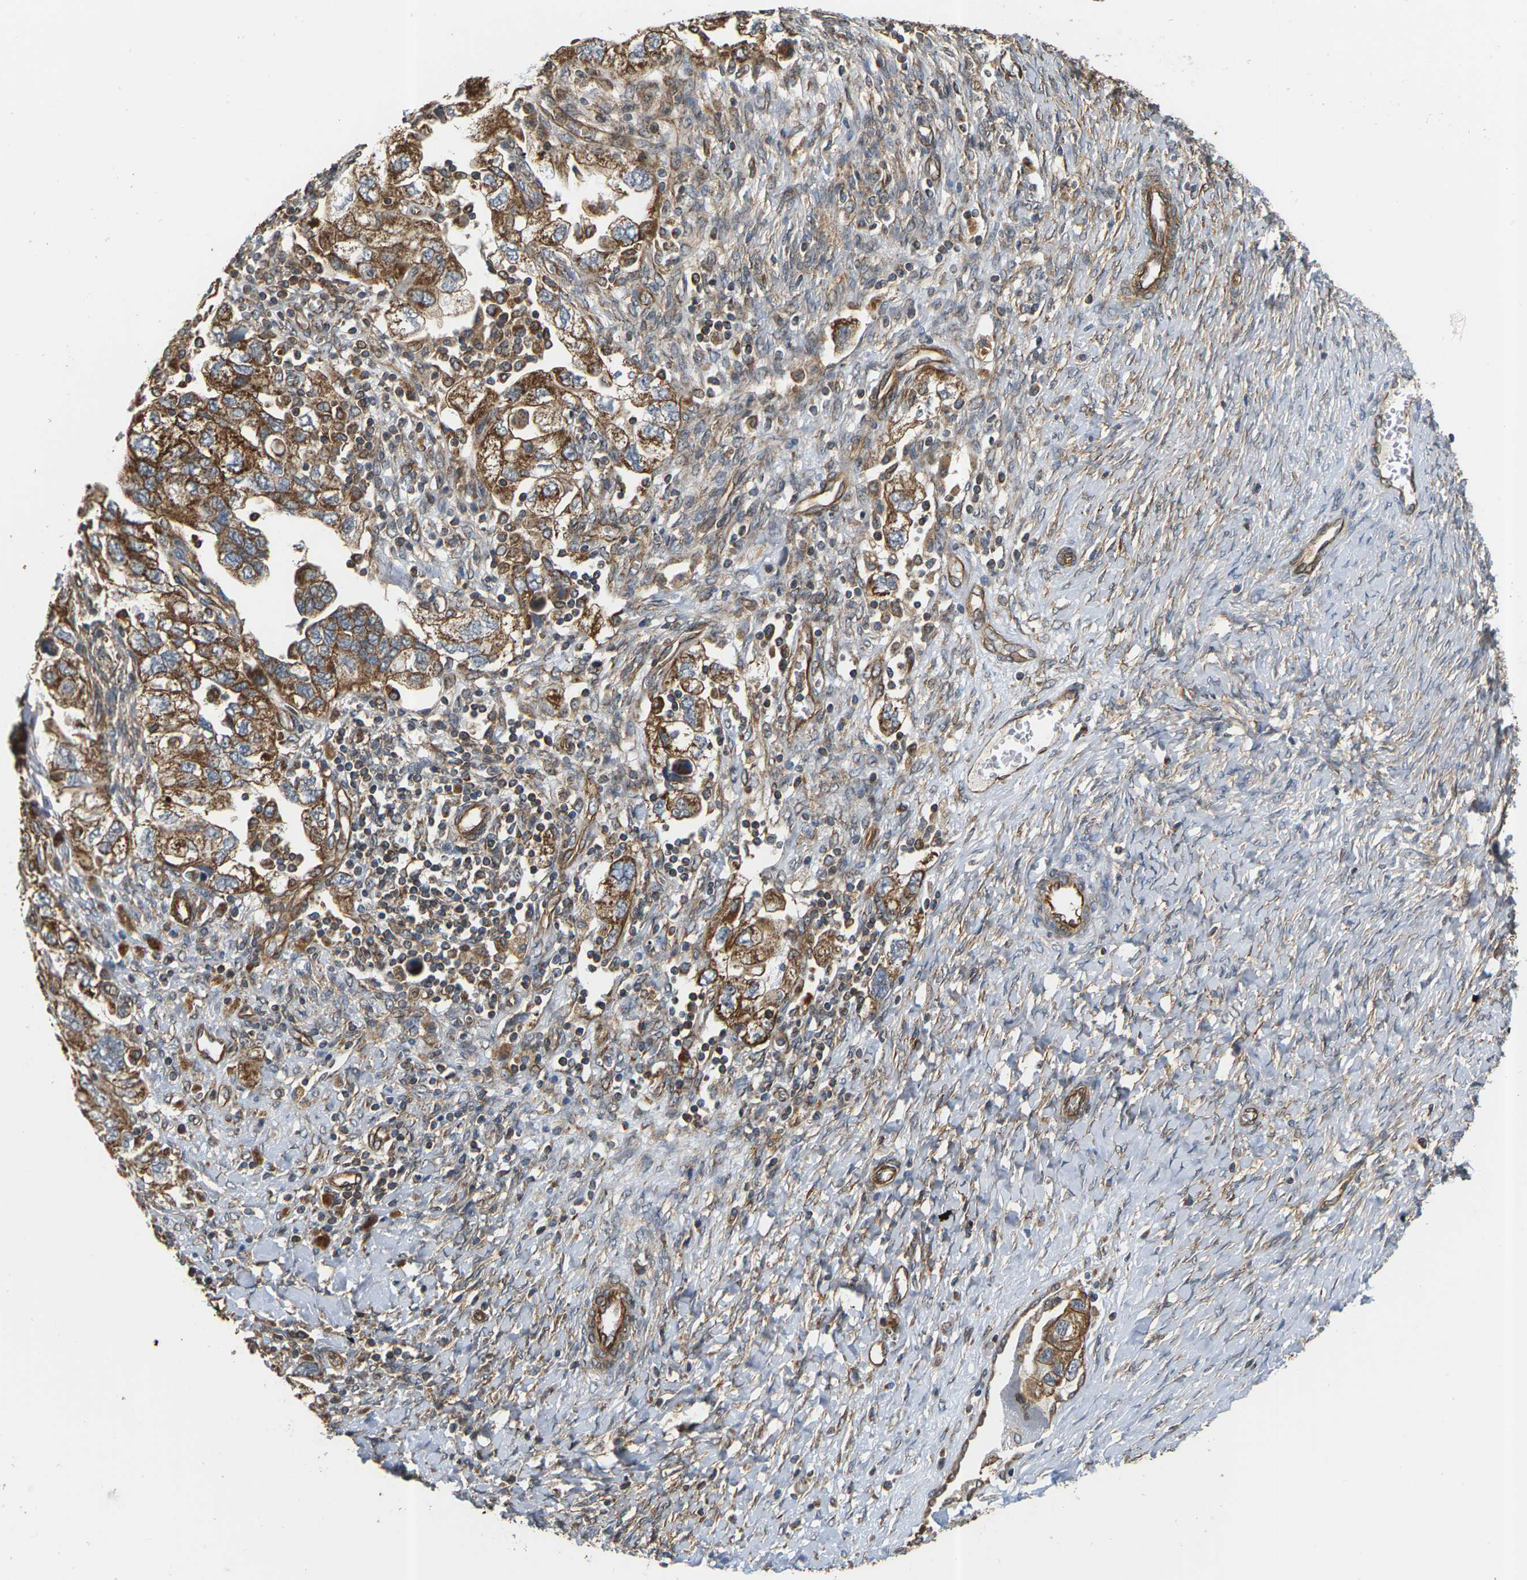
{"staining": {"intensity": "moderate", "quantity": ">75%", "location": "cytoplasmic/membranous"}, "tissue": "ovarian cancer", "cell_type": "Tumor cells", "image_type": "cancer", "snomed": [{"axis": "morphology", "description": "Carcinoma, NOS"}, {"axis": "morphology", "description": "Cystadenocarcinoma, serous, NOS"}, {"axis": "topography", "description": "Ovary"}], "caption": "A high-resolution micrograph shows IHC staining of ovarian cancer, which displays moderate cytoplasmic/membranous expression in approximately >75% of tumor cells. The staining is performed using DAB (3,3'-diaminobenzidine) brown chromogen to label protein expression. The nuclei are counter-stained blue using hematoxylin.", "gene": "PCDHB4", "patient": {"sex": "female", "age": 69}}